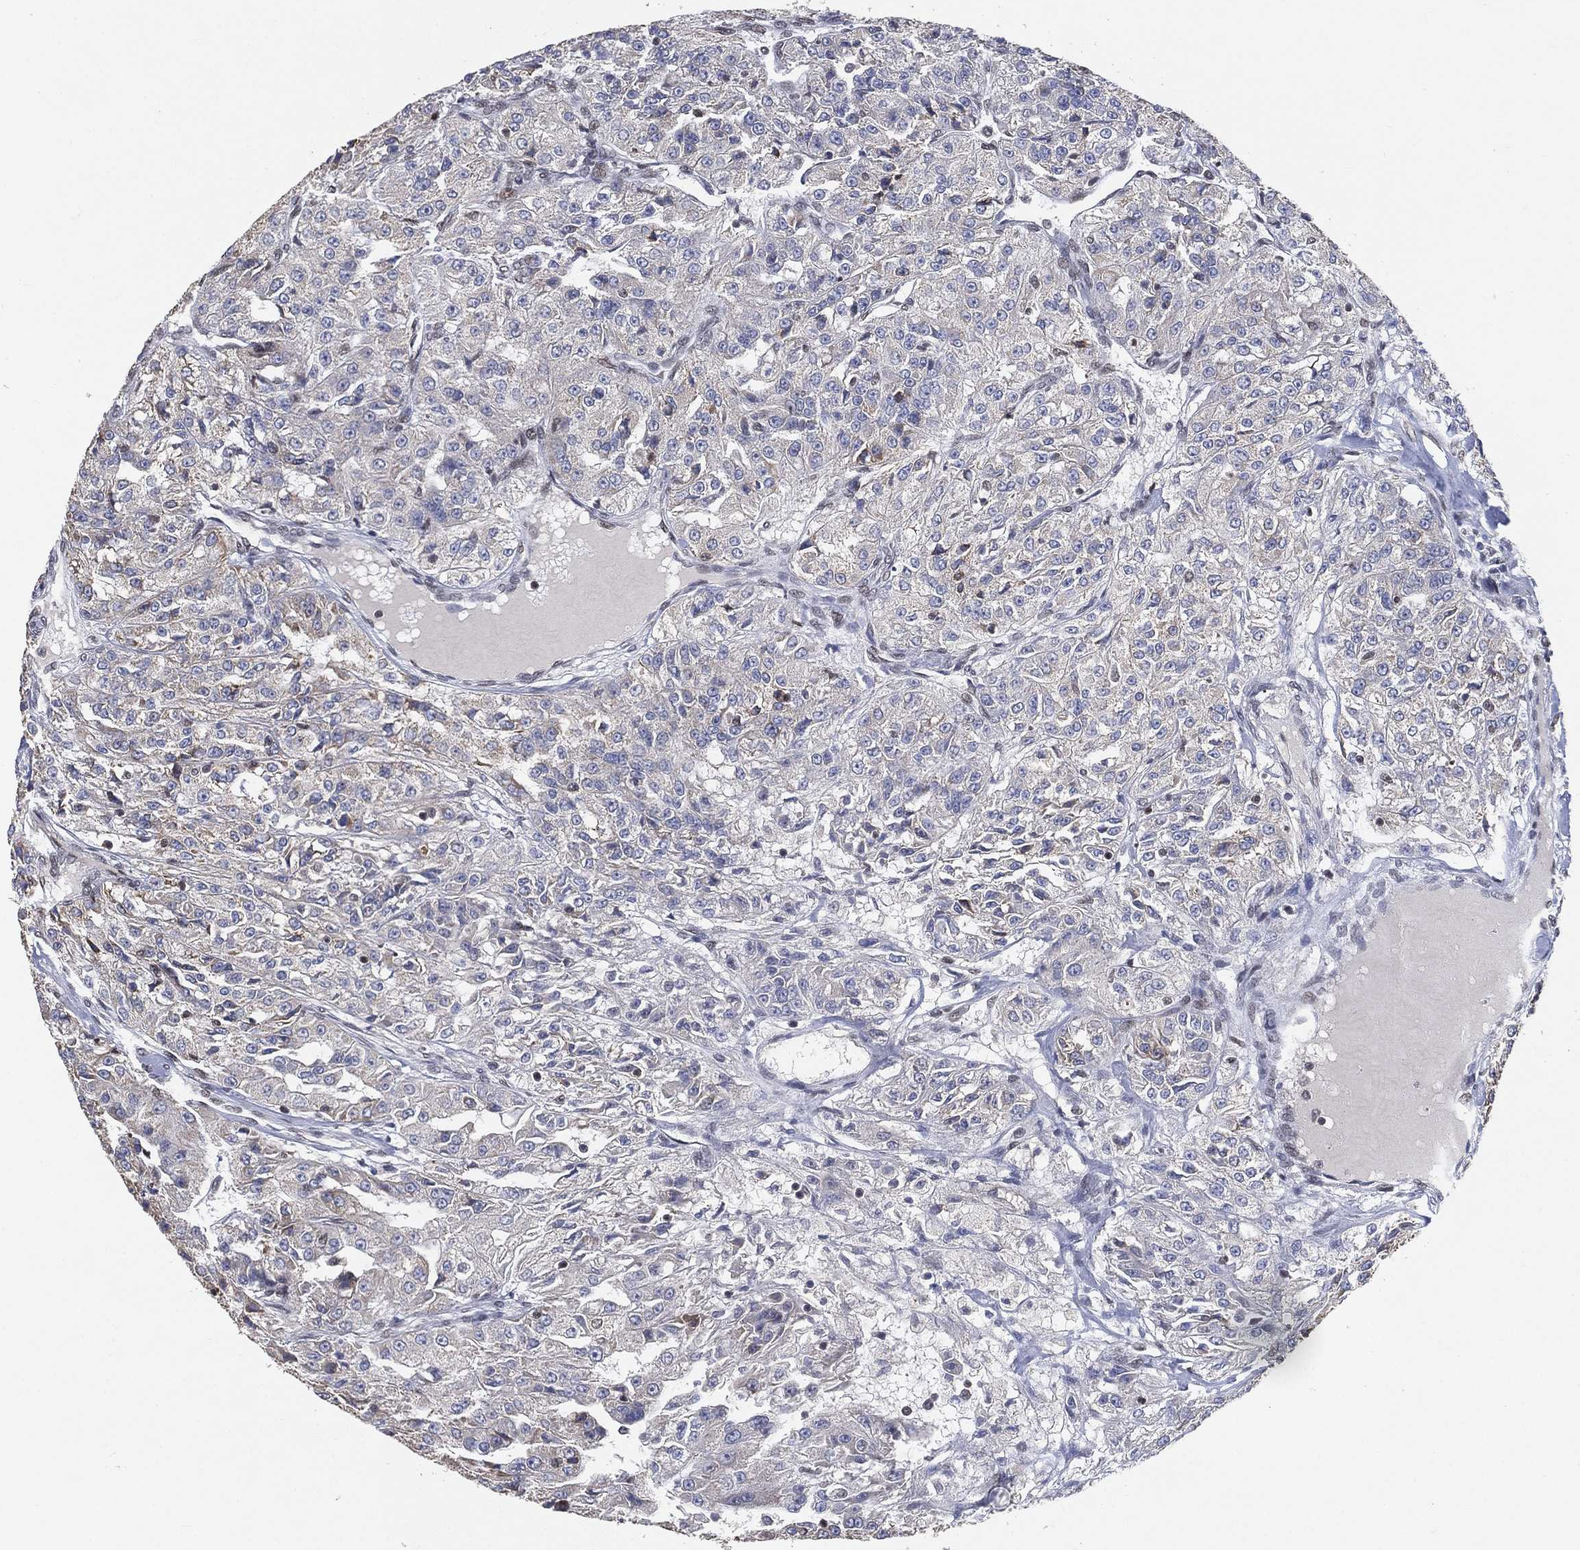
{"staining": {"intensity": "negative", "quantity": "none", "location": "none"}, "tissue": "renal cancer", "cell_type": "Tumor cells", "image_type": "cancer", "snomed": [{"axis": "morphology", "description": "Adenocarcinoma, NOS"}, {"axis": "topography", "description": "Kidney"}], "caption": "An IHC photomicrograph of renal cancer (adenocarcinoma) is shown. There is no staining in tumor cells of renal cancer (adenocarcinoma).", "gene": "YLPM1", "patient": {"sex": "female", "age": 63}}